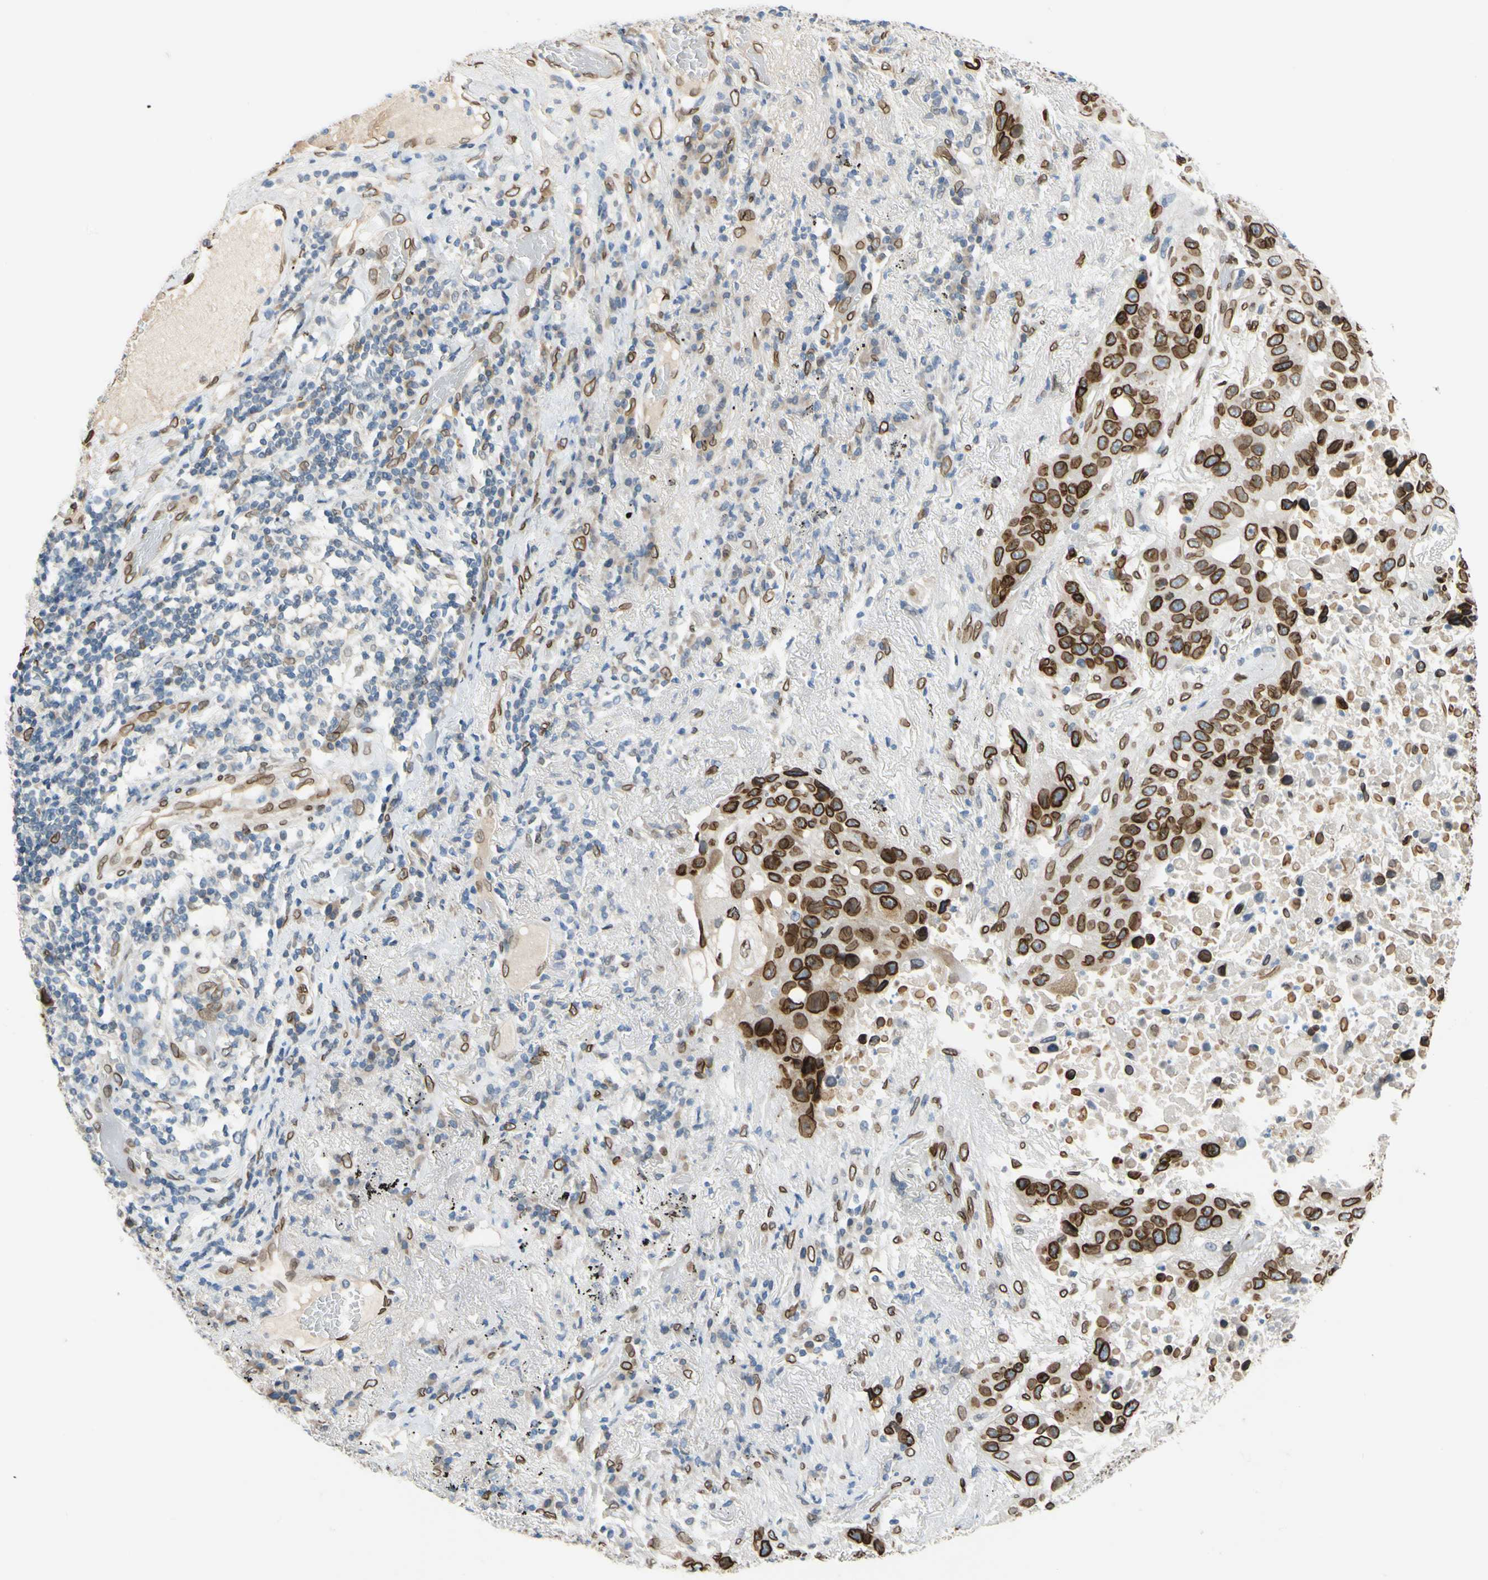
{"staining": {"intensity": "strong", "quantity": ">75%", "location": "cytoplasmic/membranous,nuclear"}, "tissue": "lung cancer", "cell_type": "Tumor cells", "image_type": "cancer", "snomed": [{"axis": "morphology", "description": "Squamous cell carcinoma, NOS"}, {"axis": "topography", "description": "Lung"}], "caption": "Immunohistochemistry (IHC) histopathology image of squamous cell carcinoma (lung) stained for a protein (brown), which exhibits high levels of strong cytoplasmic/membranous and nuclear expression in about >75% of tumor cells.", "gene": "SUN1", "patient": {"sex": "male", "age": 57}}